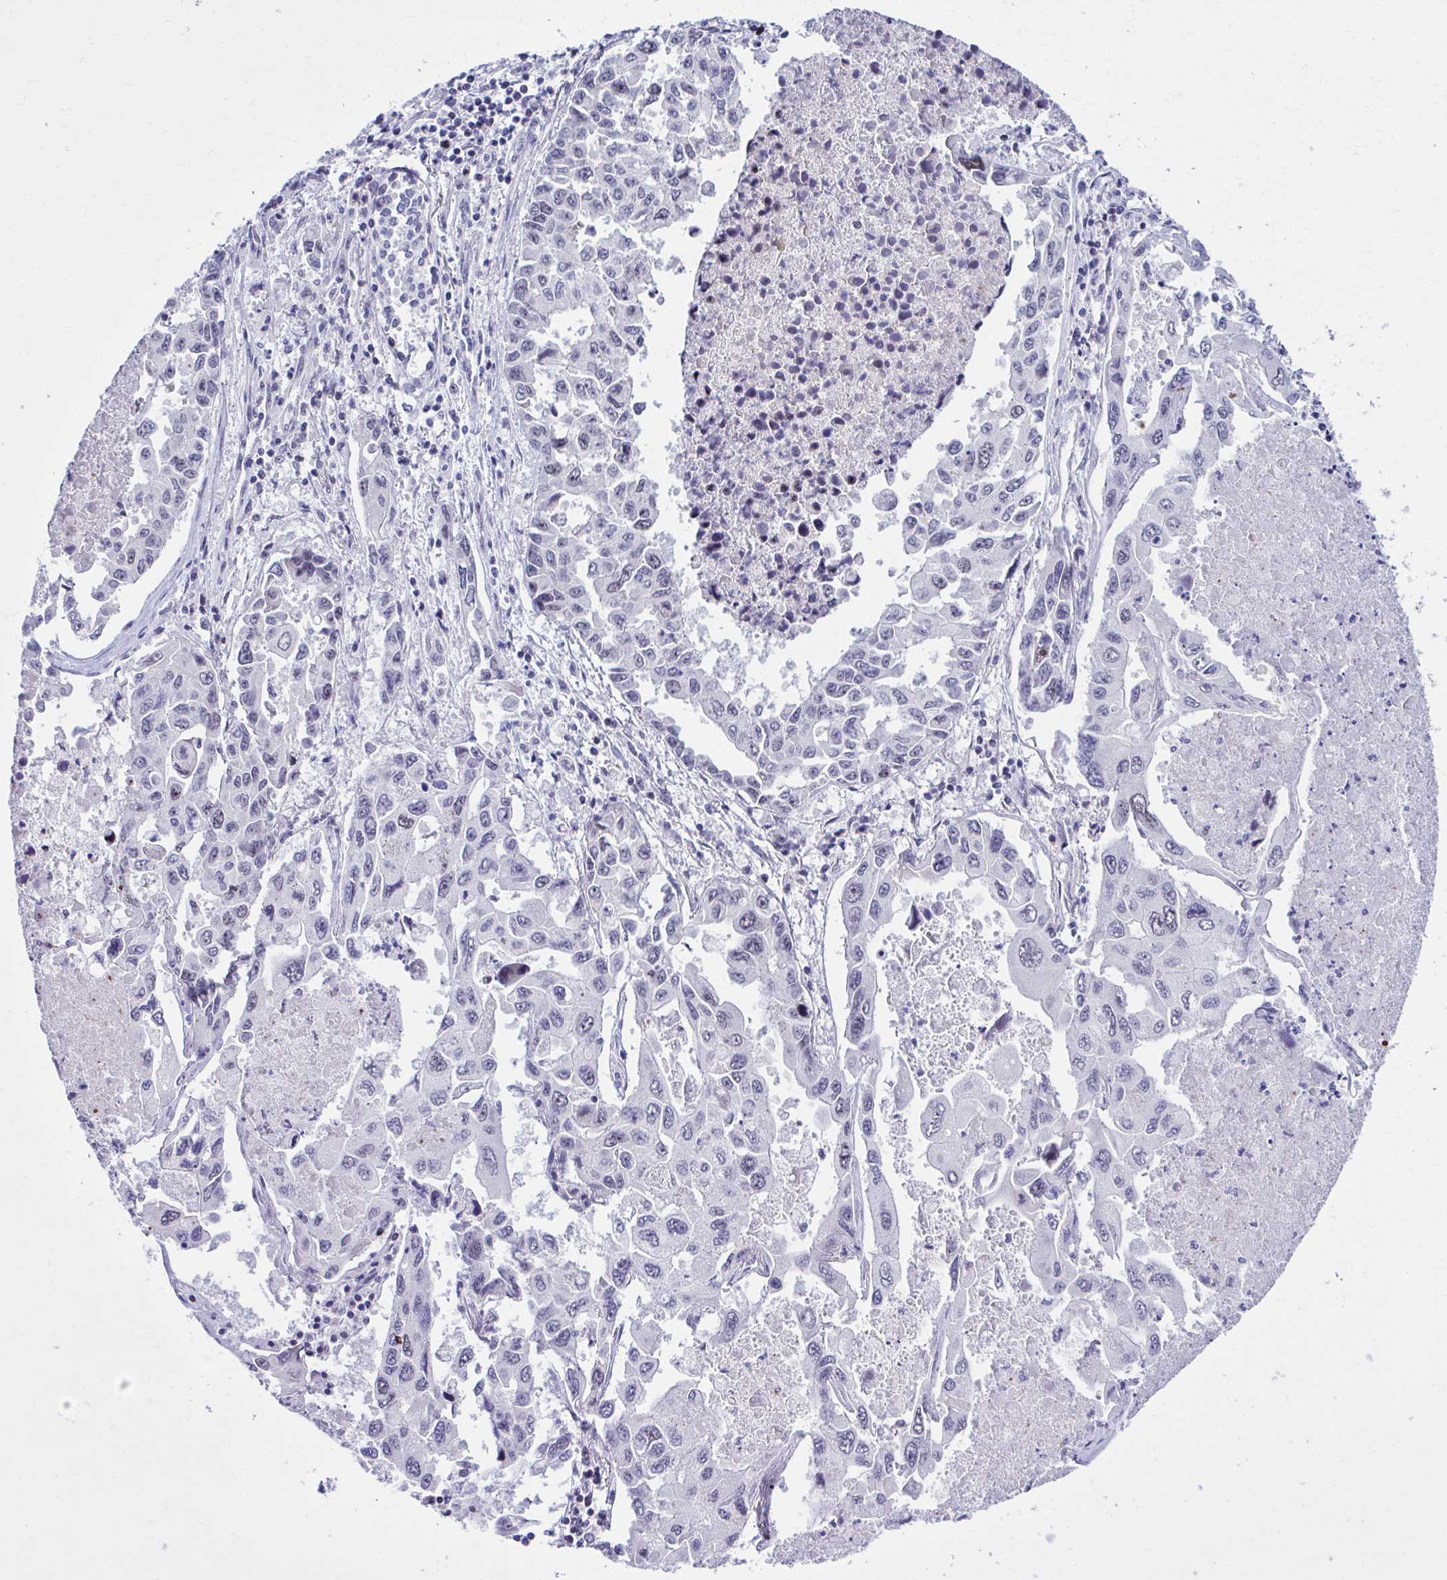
{"staining": {"intensity": "negative", "quantity": "none", "location": "none"}, "tissue": "lung cancer", "cell_type": "Tumor cells", "image_type": "cancer", "snomed": [{"axis": "morphology", "description": "Adenocarcinoma, NOS"}, {"axis": "topography", "description": "Lung"}], "caption": "This micrograph is of lung cancer (adenocarcinoma) stained with immunohistochemistry (IHC) to label a protein in brown with the nuclei are counter-stained blue. There is no staining in tumor cells.", "gene": "CEP72", "patient": {"sex": "male", "age": 64}}